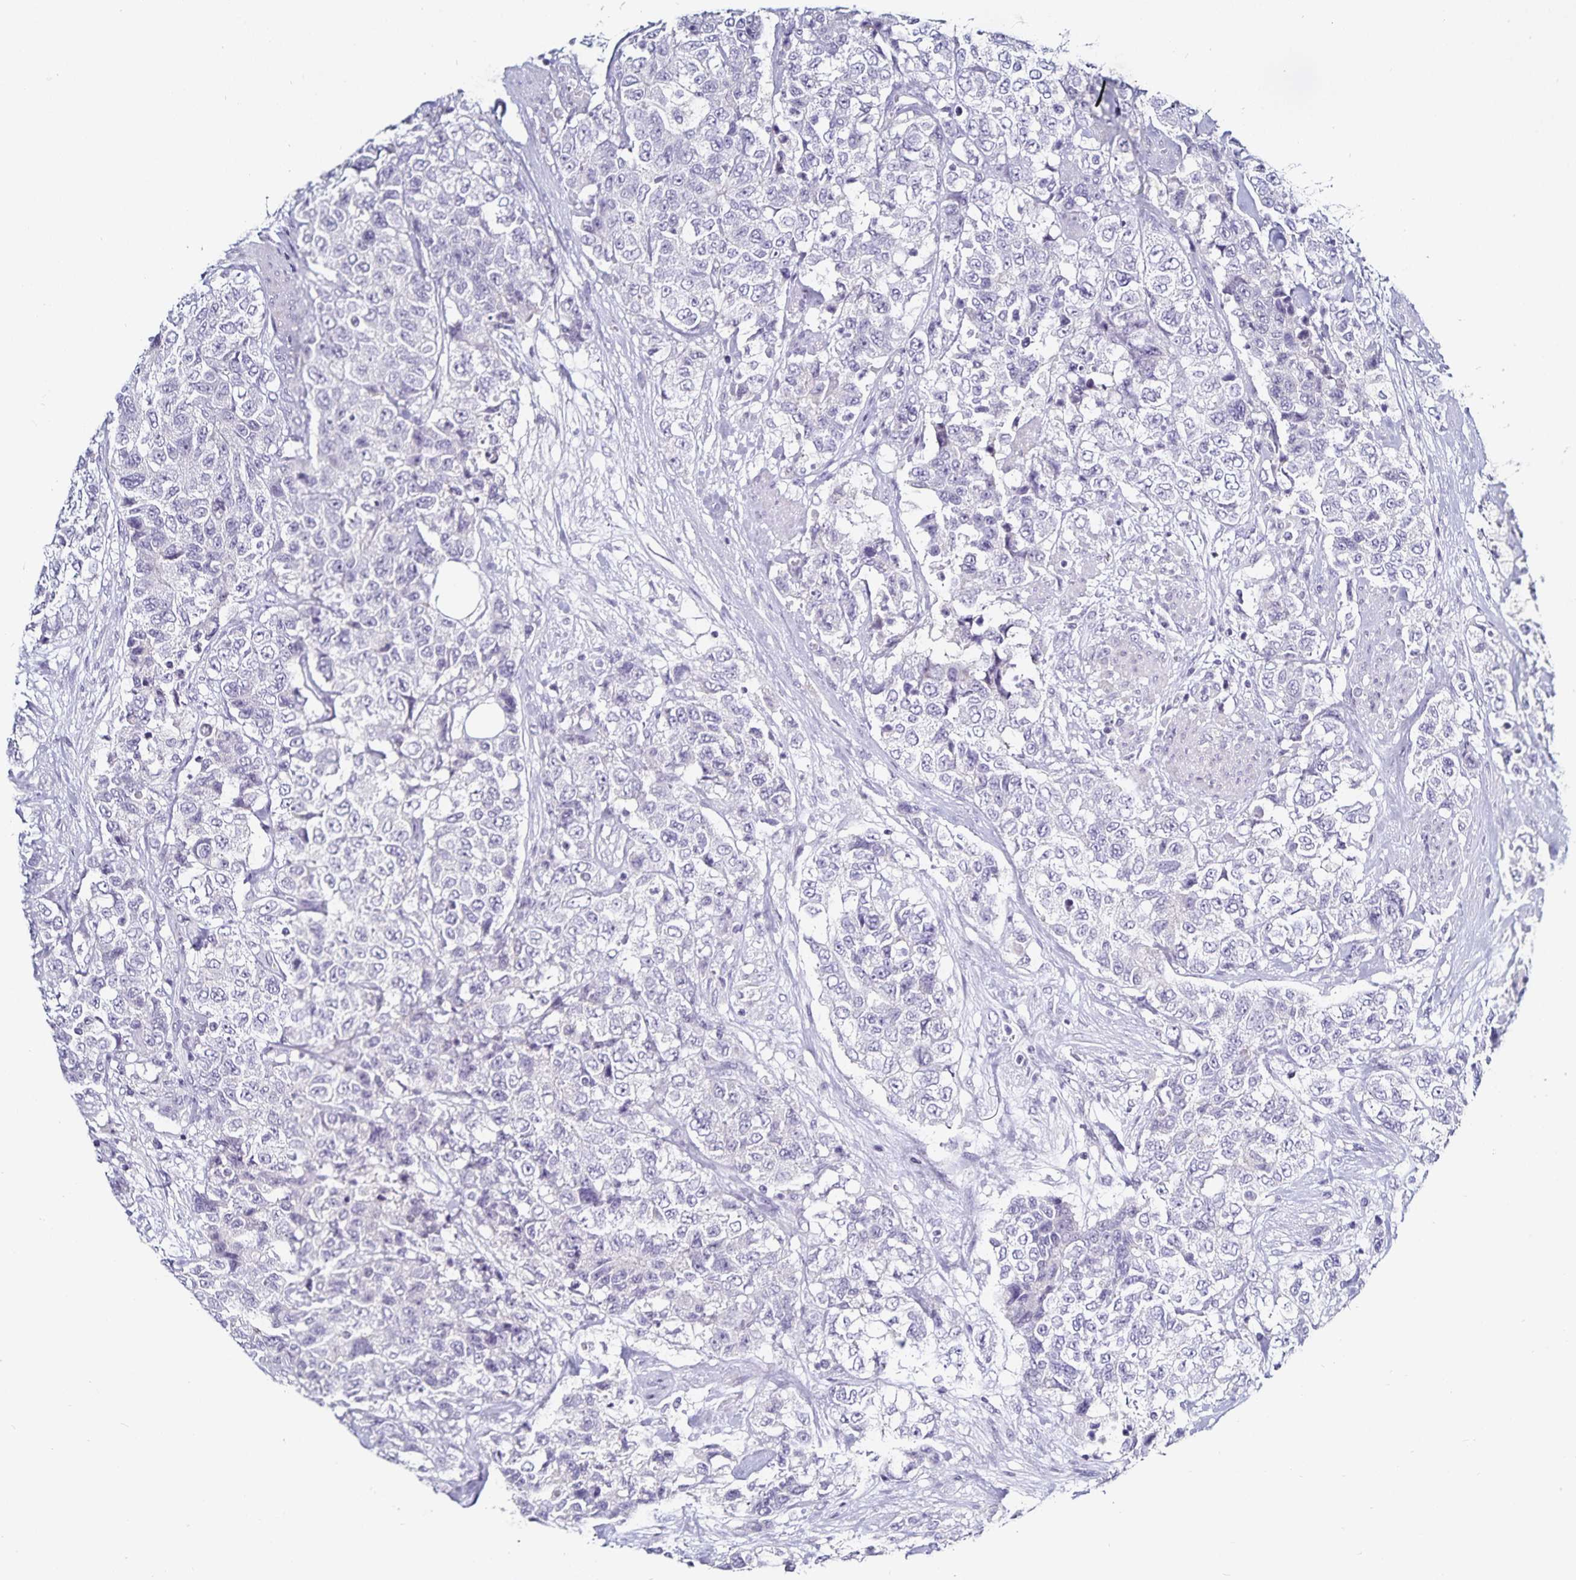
{"staining": {"intensity": "negative", "quantity": "none", "location": "none"}, "tissue": "urothelial cancer", "cell_type": "Tumor cells", "image_type": "cancer", "snomed": [{"axis": "morphology", "description": "Urothelial carcinoma, High grade"}, {"axis": "topography", "description": "Urinary bladder"}], "caption": "Tumor cells are negative for brown protein staining in urothelial cancer.", "gene": "TTR", "patient": {"sex": "female", "age": 78}}